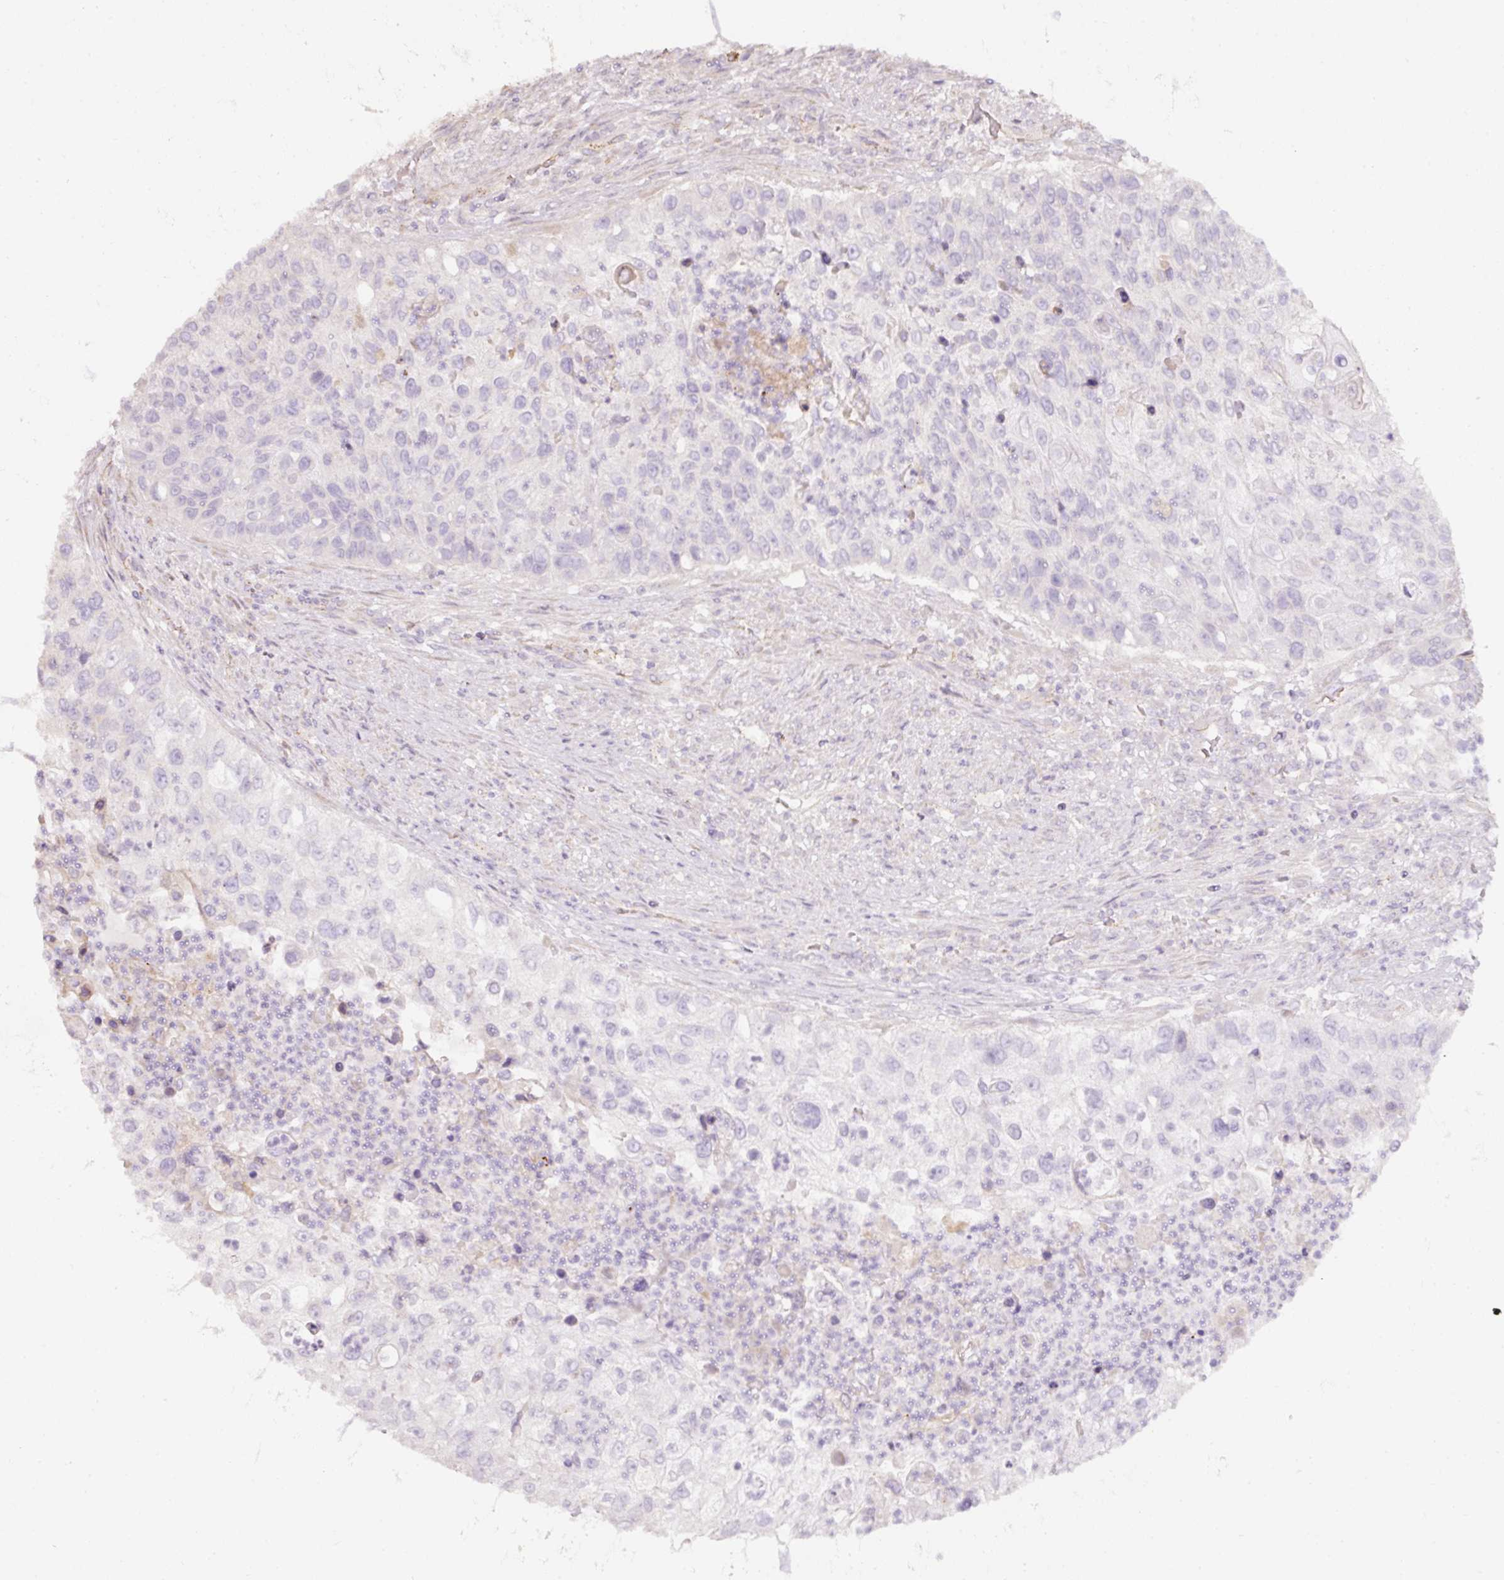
{"staining": {"intensity": "negative", "quantity": "none", "location": "none"}, "tissue": "urothelial cancer", "cell_type": "Tumor cells", "image_type": "cancer", "snomed": [{"axis": "morphology", "description": "Urothelial carcinoma, High grade"}, {"axis": "topography", "description": "Urinary bladder"}], "caption": "IHC photomicrograph of high-grade urothelial carcinoma stained for a protein (brown), which reveals no expression in tumor cells.", "gene": "NBPF11", "patient": {"sex": "female", "age": 60}}